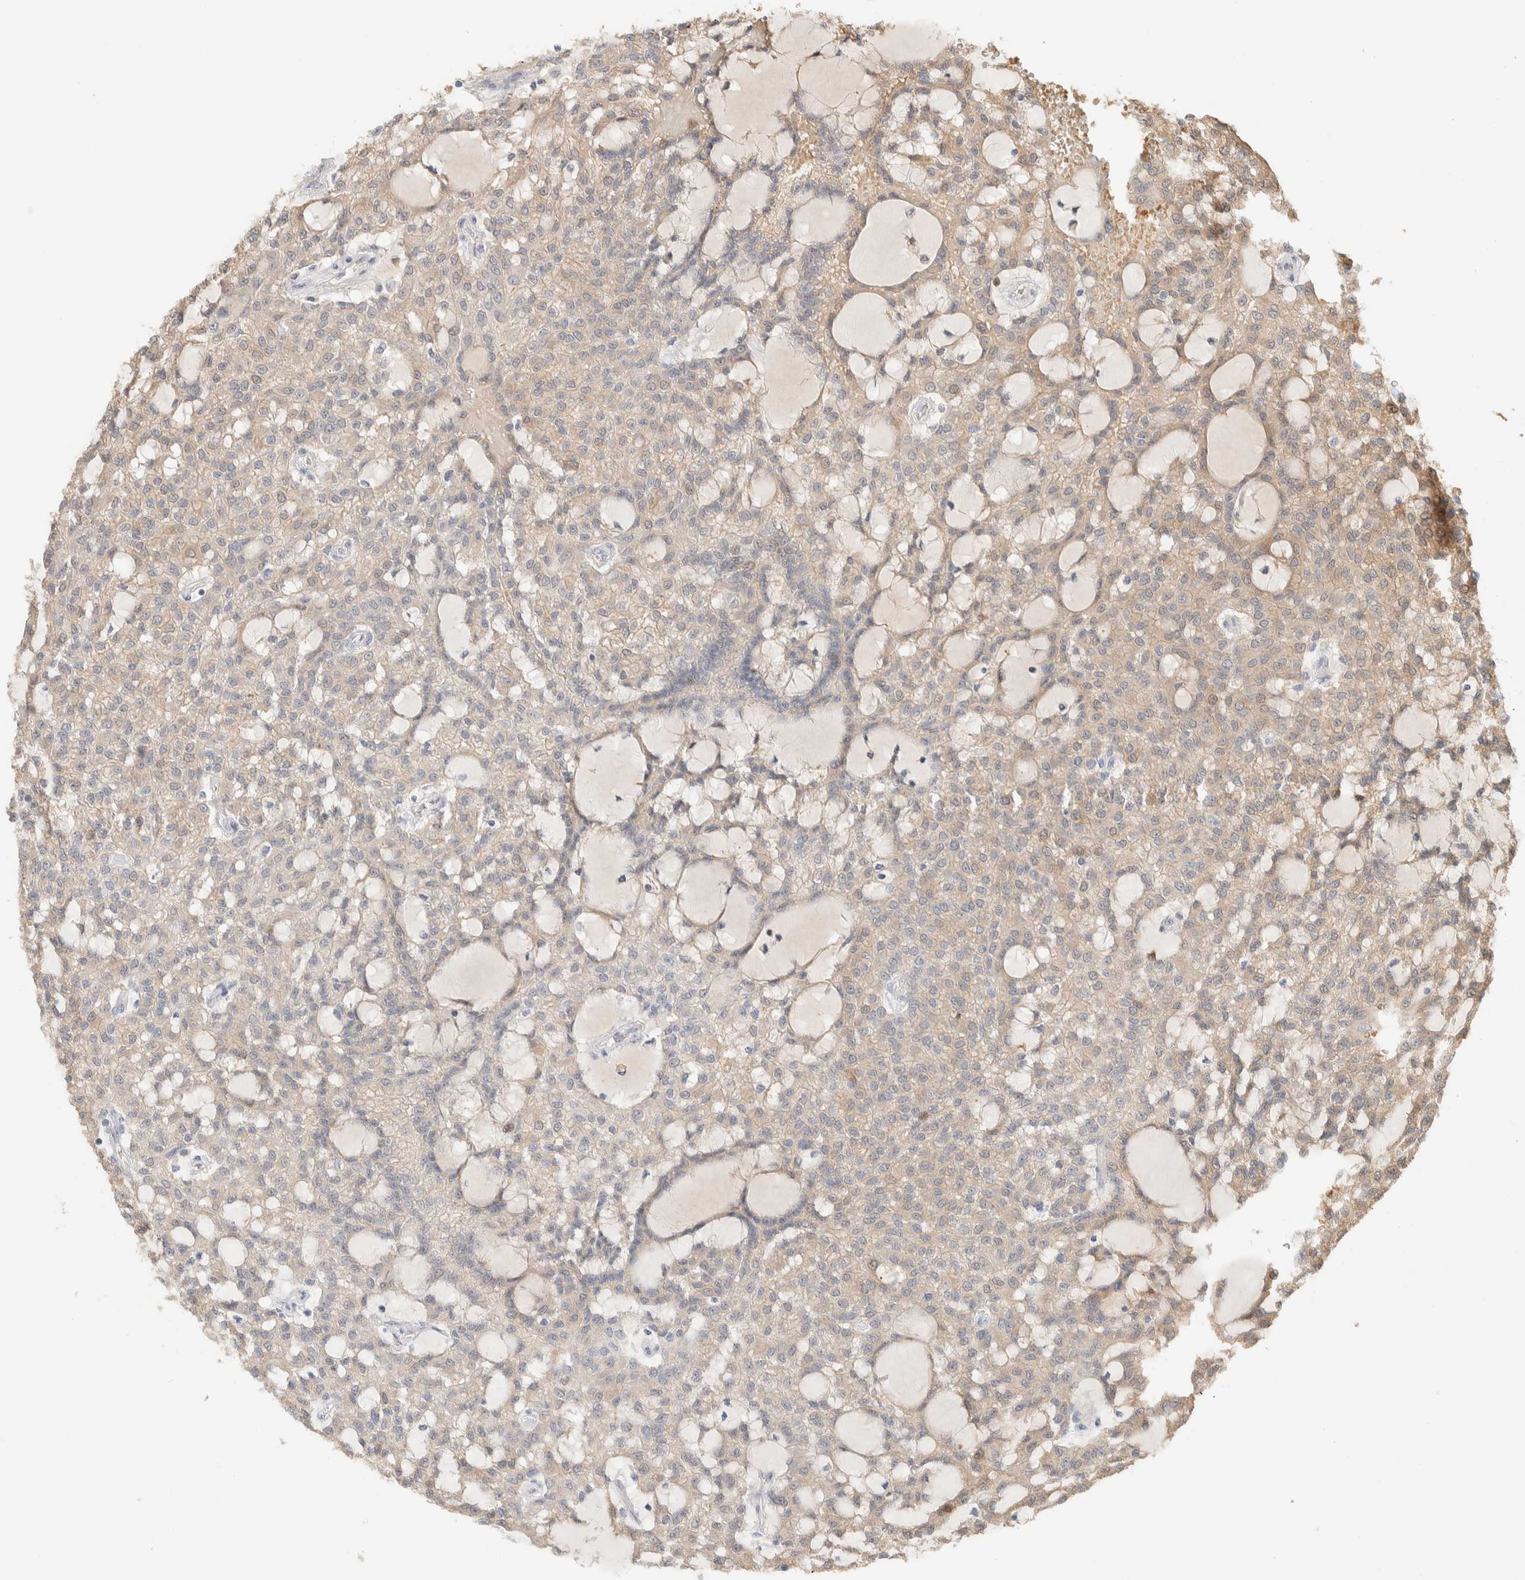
{"staining": {"intensity": "weak", "quantity": "25%-75%", "location": "cytoplasmic/membranous"}, "tissue": "renal cancer", "cell_type": "Tumor cells", "image_type": "cancer", "snomed": [{"axis": "morphology", "description": "Adenocarcinoma, NOS"}, {"axis": "topography", "description": "Kidney"}], "caption": "Immunohistochemical staining of renal cancer (adenocarcinoma) exhibits low levels of weak cytoplasmic/membranous expression in about 25%-75% of tumor cells.", "gene": "SETD4", "patient": {"sex": "male", "age": 63}}